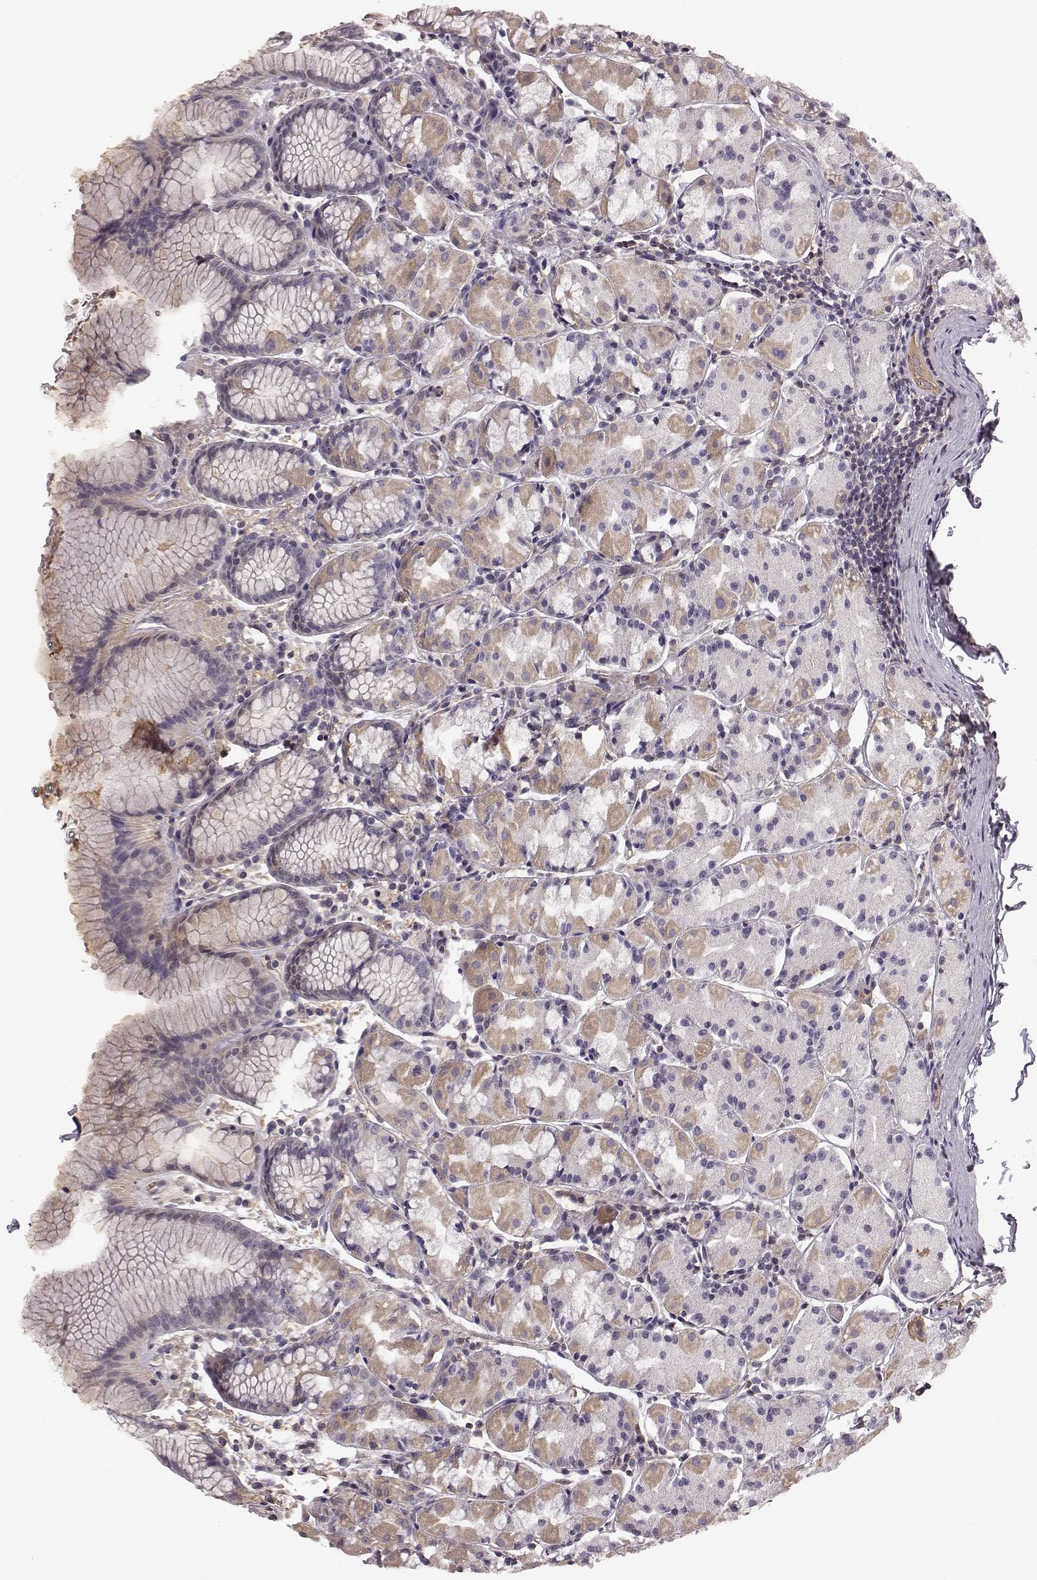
{"staining": {"intensity": "weak", "quantity": "25%-75%", "location": "cytoplasmic/membranous"}, "tissue": "stomach", "cell_type": "Glandular cells", "image_type": "normal", "snomed": [{"axis": "morphology", "description": "Normal tissue, NOS"}, {"axis": "topography", "description": "Stomach, upper"}], "caption": "Protein expression analysis of normal human stomach reveals weak cytoplasmic/membranous positivity in approximately 25%-75% of glandular cells. (DAB IHC with brightfield microscopy, high magnification).", "gene": "TLX3", "patient": {"sex": "male", "age": 47}}